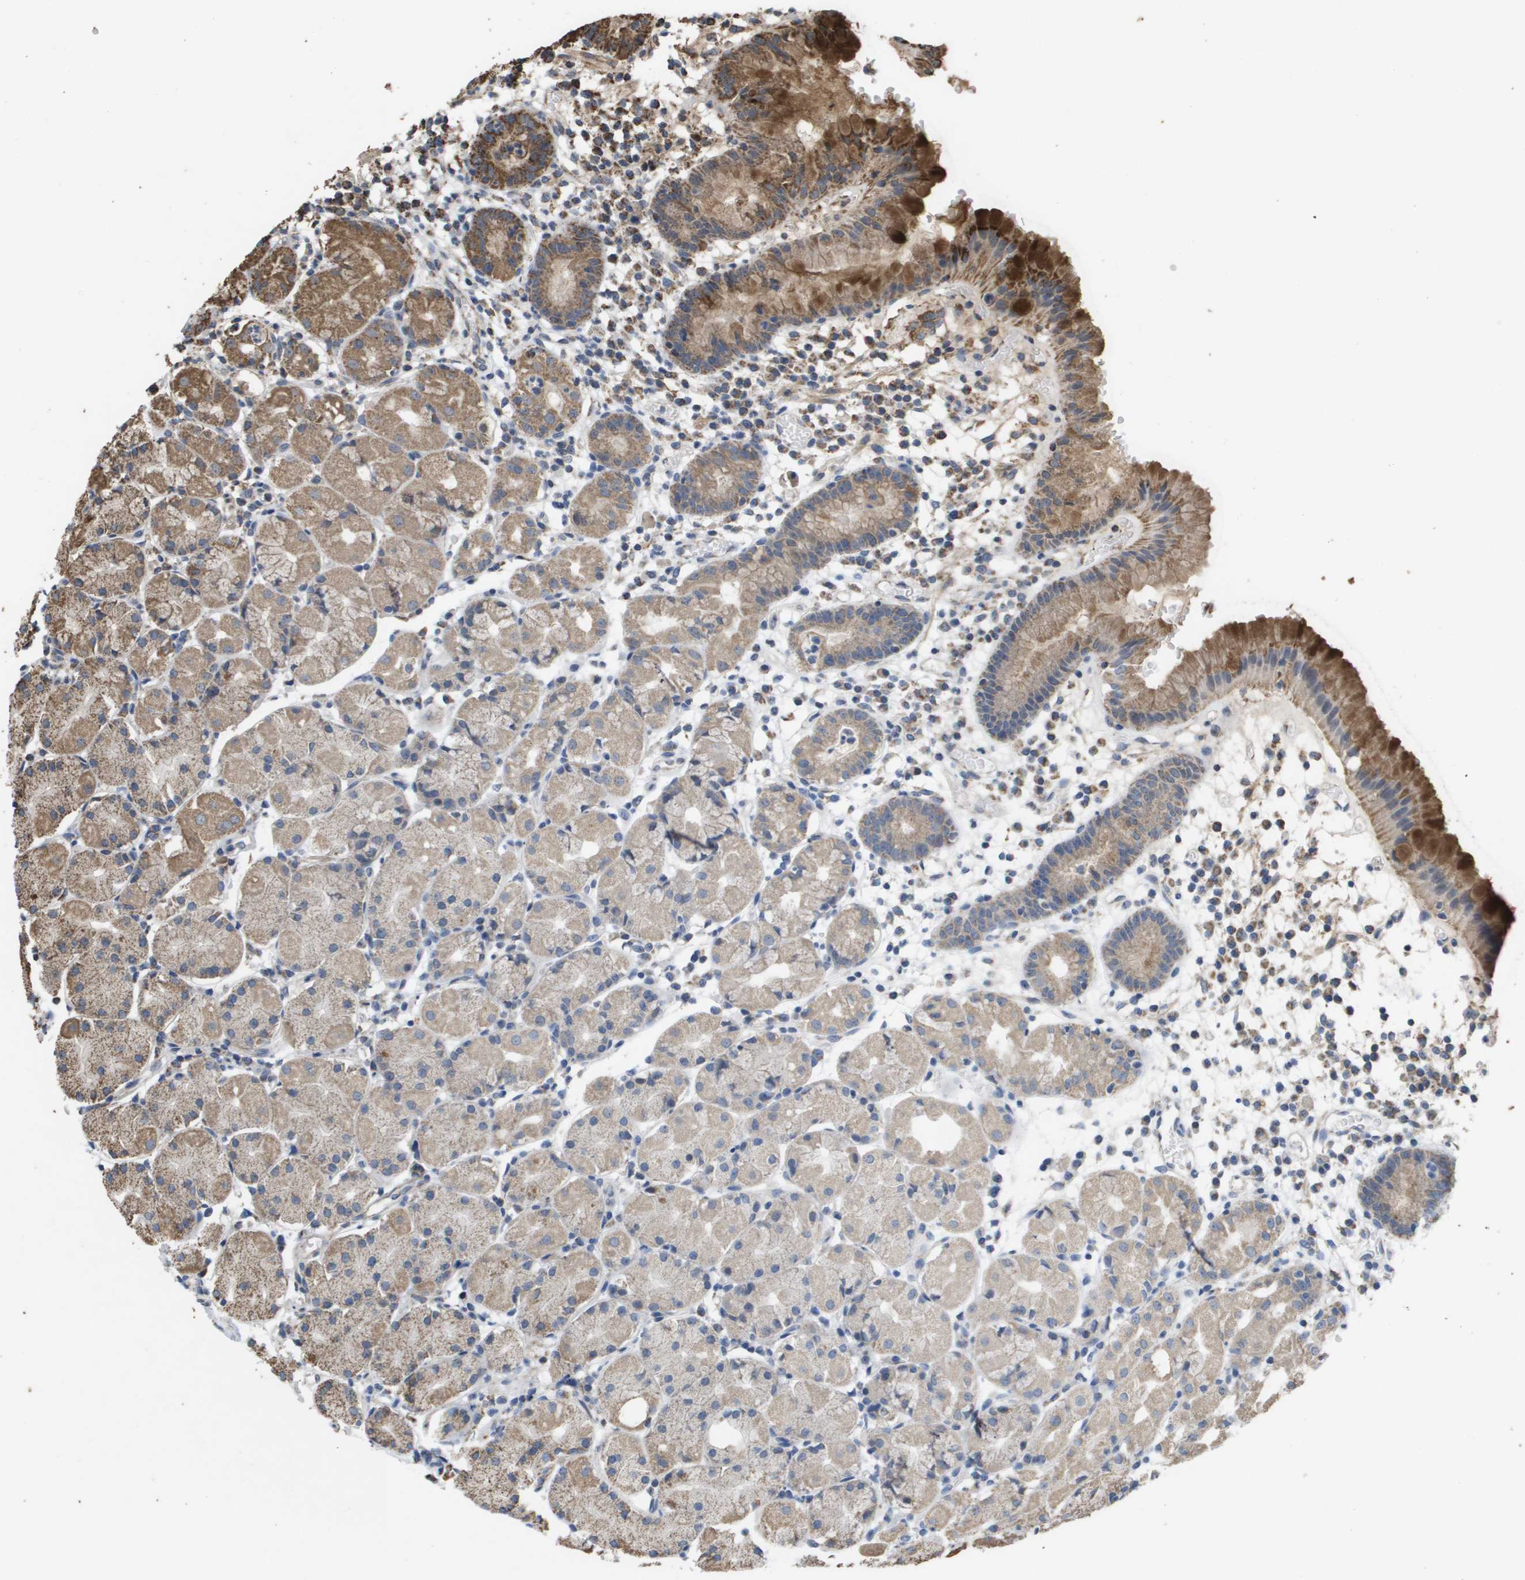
{"staining": {"intensity": "strong", "quantity": "<25%", "location": "cytoplasmic/membranous"}, "tissue": "stomach", "cell_type": "Glandular cells", "image_type": "normal", "snomed": [{"axis": "morphology", "description": "Normal tissue, NOS"}, {"axis": "topography", "description": "Stomach"}, {"axis": "topography", "description": "Stomach, lower"}], "caption": "An image showing strong cytoplasmic/membranous positivity in about <25% of glandular cells in normal stomach, as visualized by brown immunohistochemical staining.", "gene": "HSPE1", "patient": {"sex": "female", "age": 75}}